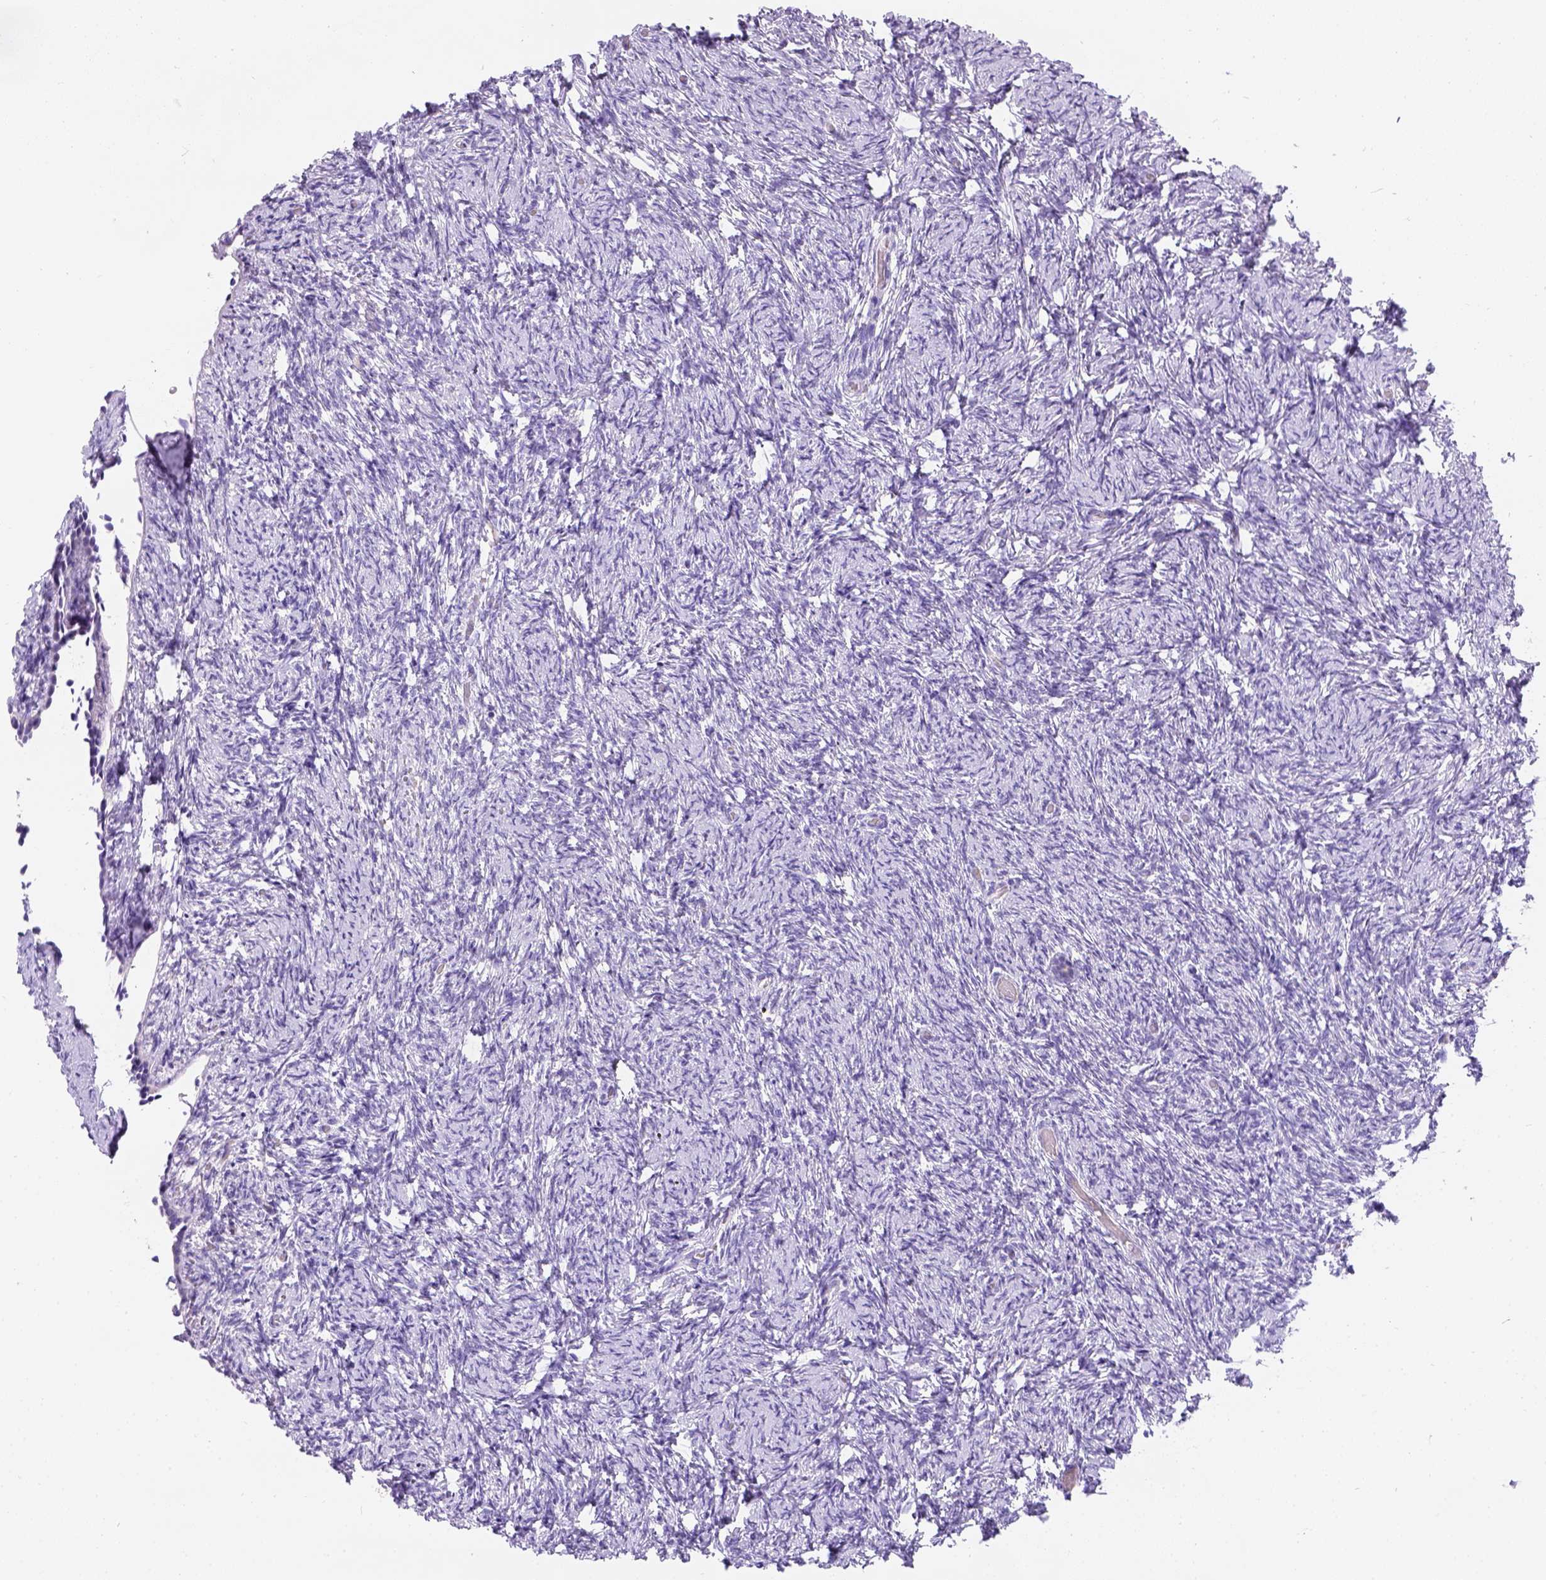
{"staining": {"intensity": "negative", "quantity": "none", "location": "none"}, "tissue": "ovary", "cell_type": "Follicle cells", "image_type": "normal", "snomed": [{"axis": "morphology", "description": "Normal tissue, NOS"}, {"axis": "topography", "description": "Ovary"}], "caption": "DAB (3,3'-diaminobenzidine) immunohistochemical staining of unremarkable human ovary exhibits no significant positivity in follicle cells.", "gene": "PHF7", "patient": {"sex": "female", "age": 39}}